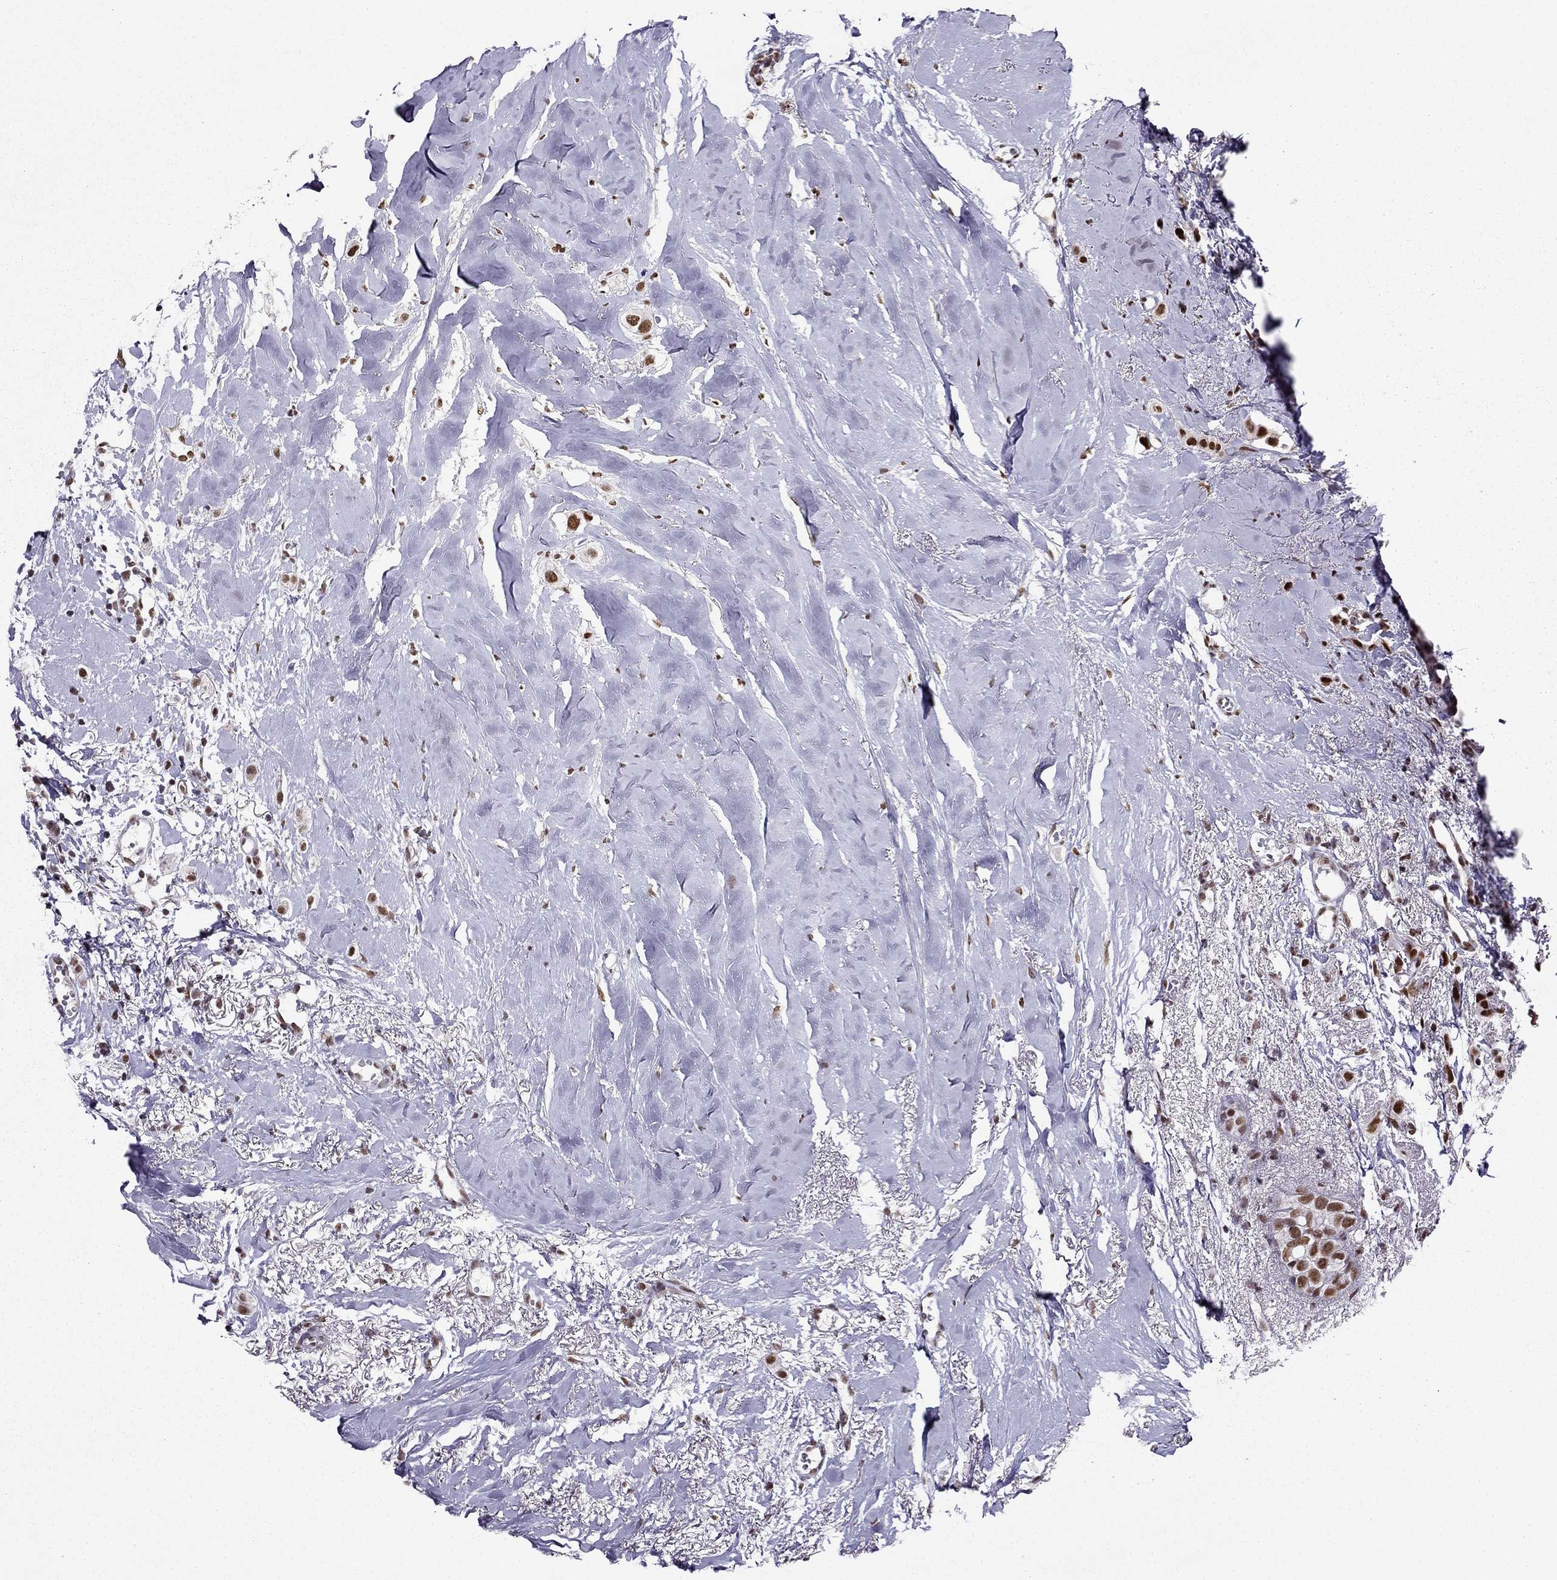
{"staining": {"intensity": "moderate", "quantity": ">75%", "location": "nuclear"}, "tissue": "breast cancer", "cell_type": "Tumor cells", "image_type": "cancer", "snomed": [{"axis": "morphology", "description": "Duct carcinoma"}, {"axis": "topography", "description": "Breast"}], "caption": "Breast cancer stained for a protein reveals moderate nuclear positivity in tumor cells. Immunohistochemistry stains the protein of interest in brown and the nuclei are stained blue.", "gene": "ZNF420", "patient": {"sex": "female", "age": 85}}